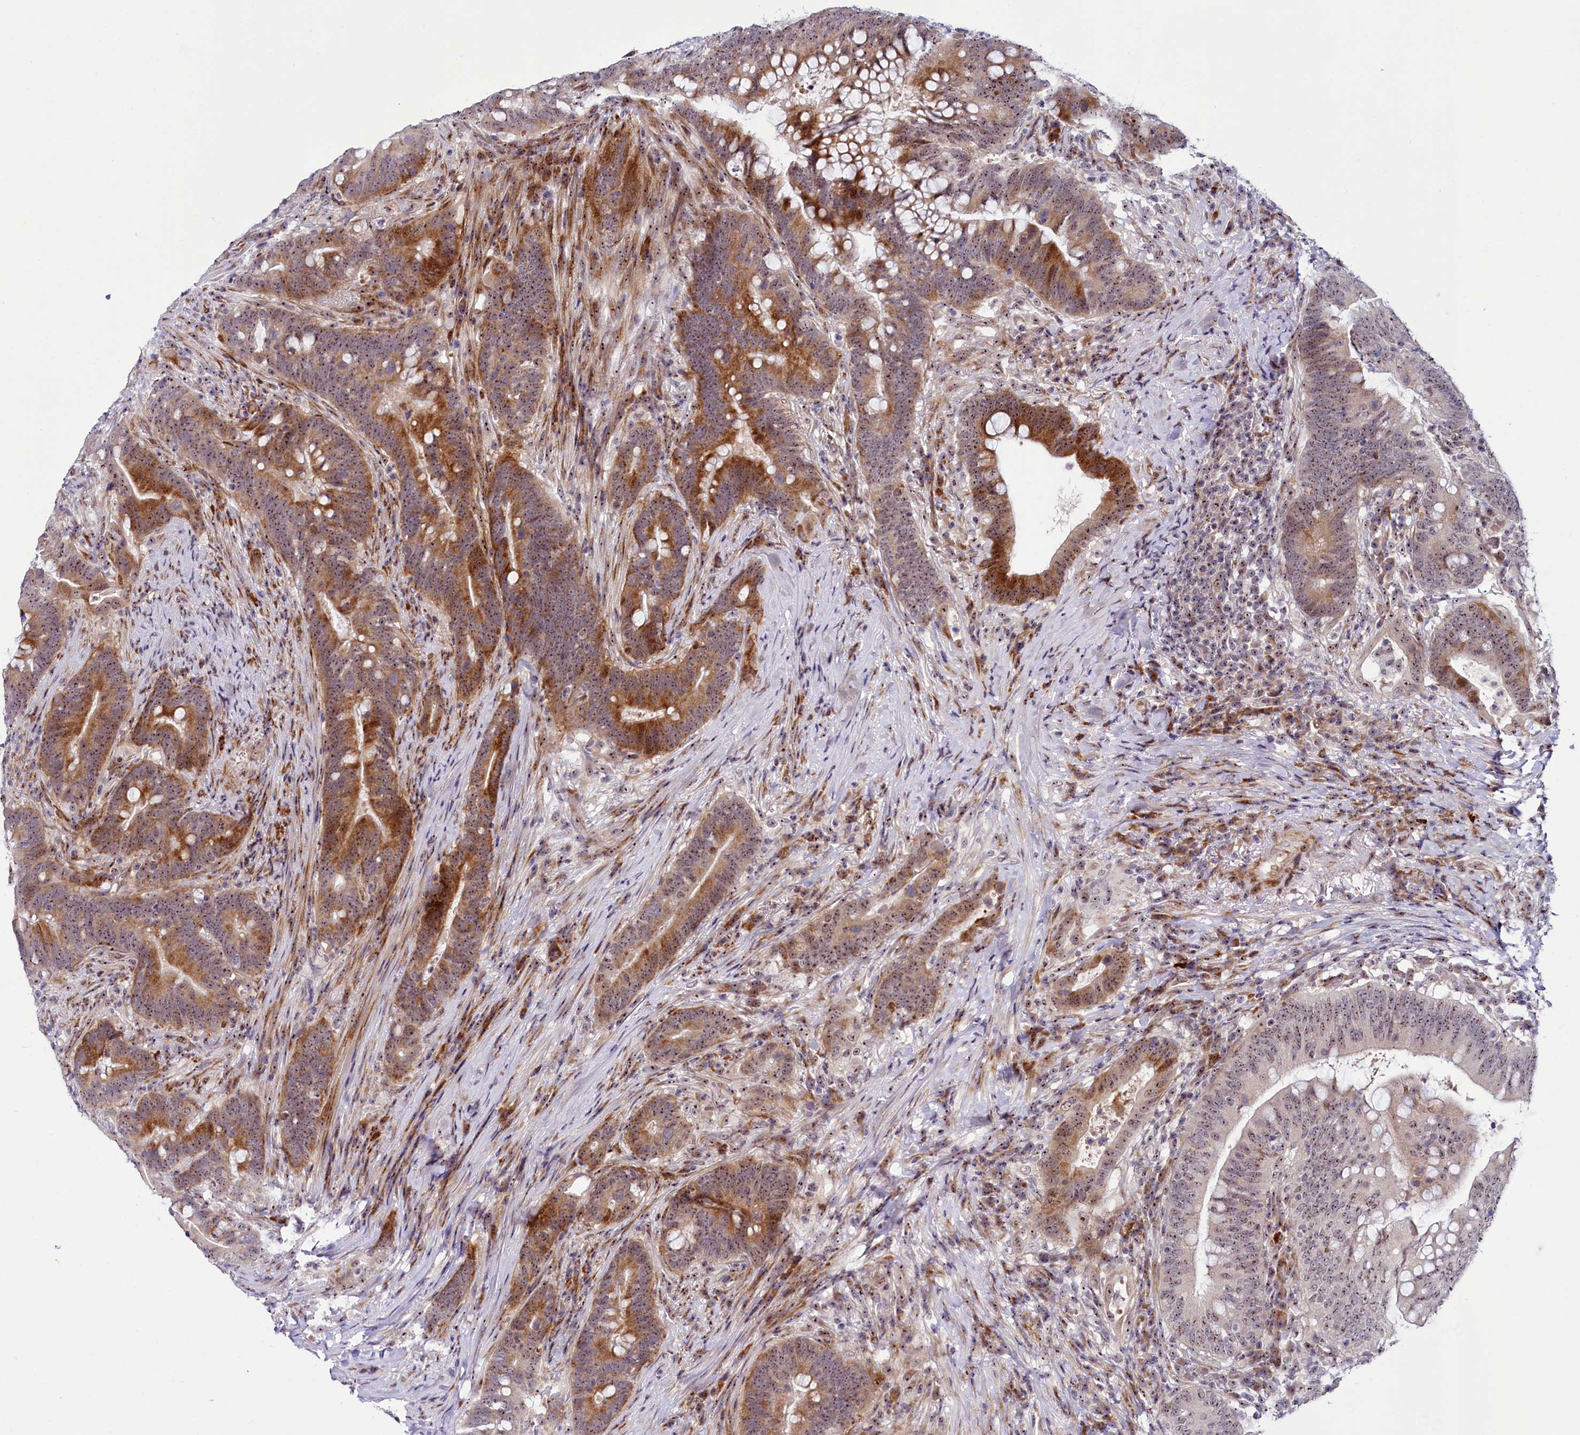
{"staining": {"intensity": "moderate", "quantity": ">75%", "location": "cytoplasmic/membranous,nuclear"}, "tissue": "colorectal cancer", "cell_type": "Tumor cells", "image_type": "cancer", "snomed": [{"axis": "morphology", "description": "Adenocarcinoma, NOS"}, {"axis": "topography", "description": "Colon"}], "caption": "This photomicrograph demonstrates immunohistochemistry (IHC) staining of adenocarcinoma (colorectal), with medium moderate cytoplasmic/membranous and nuclear staining in approximately >75% of tumor cells.", "gene": "TCOF1", "patient": {"sex": "female", "age": 66}}